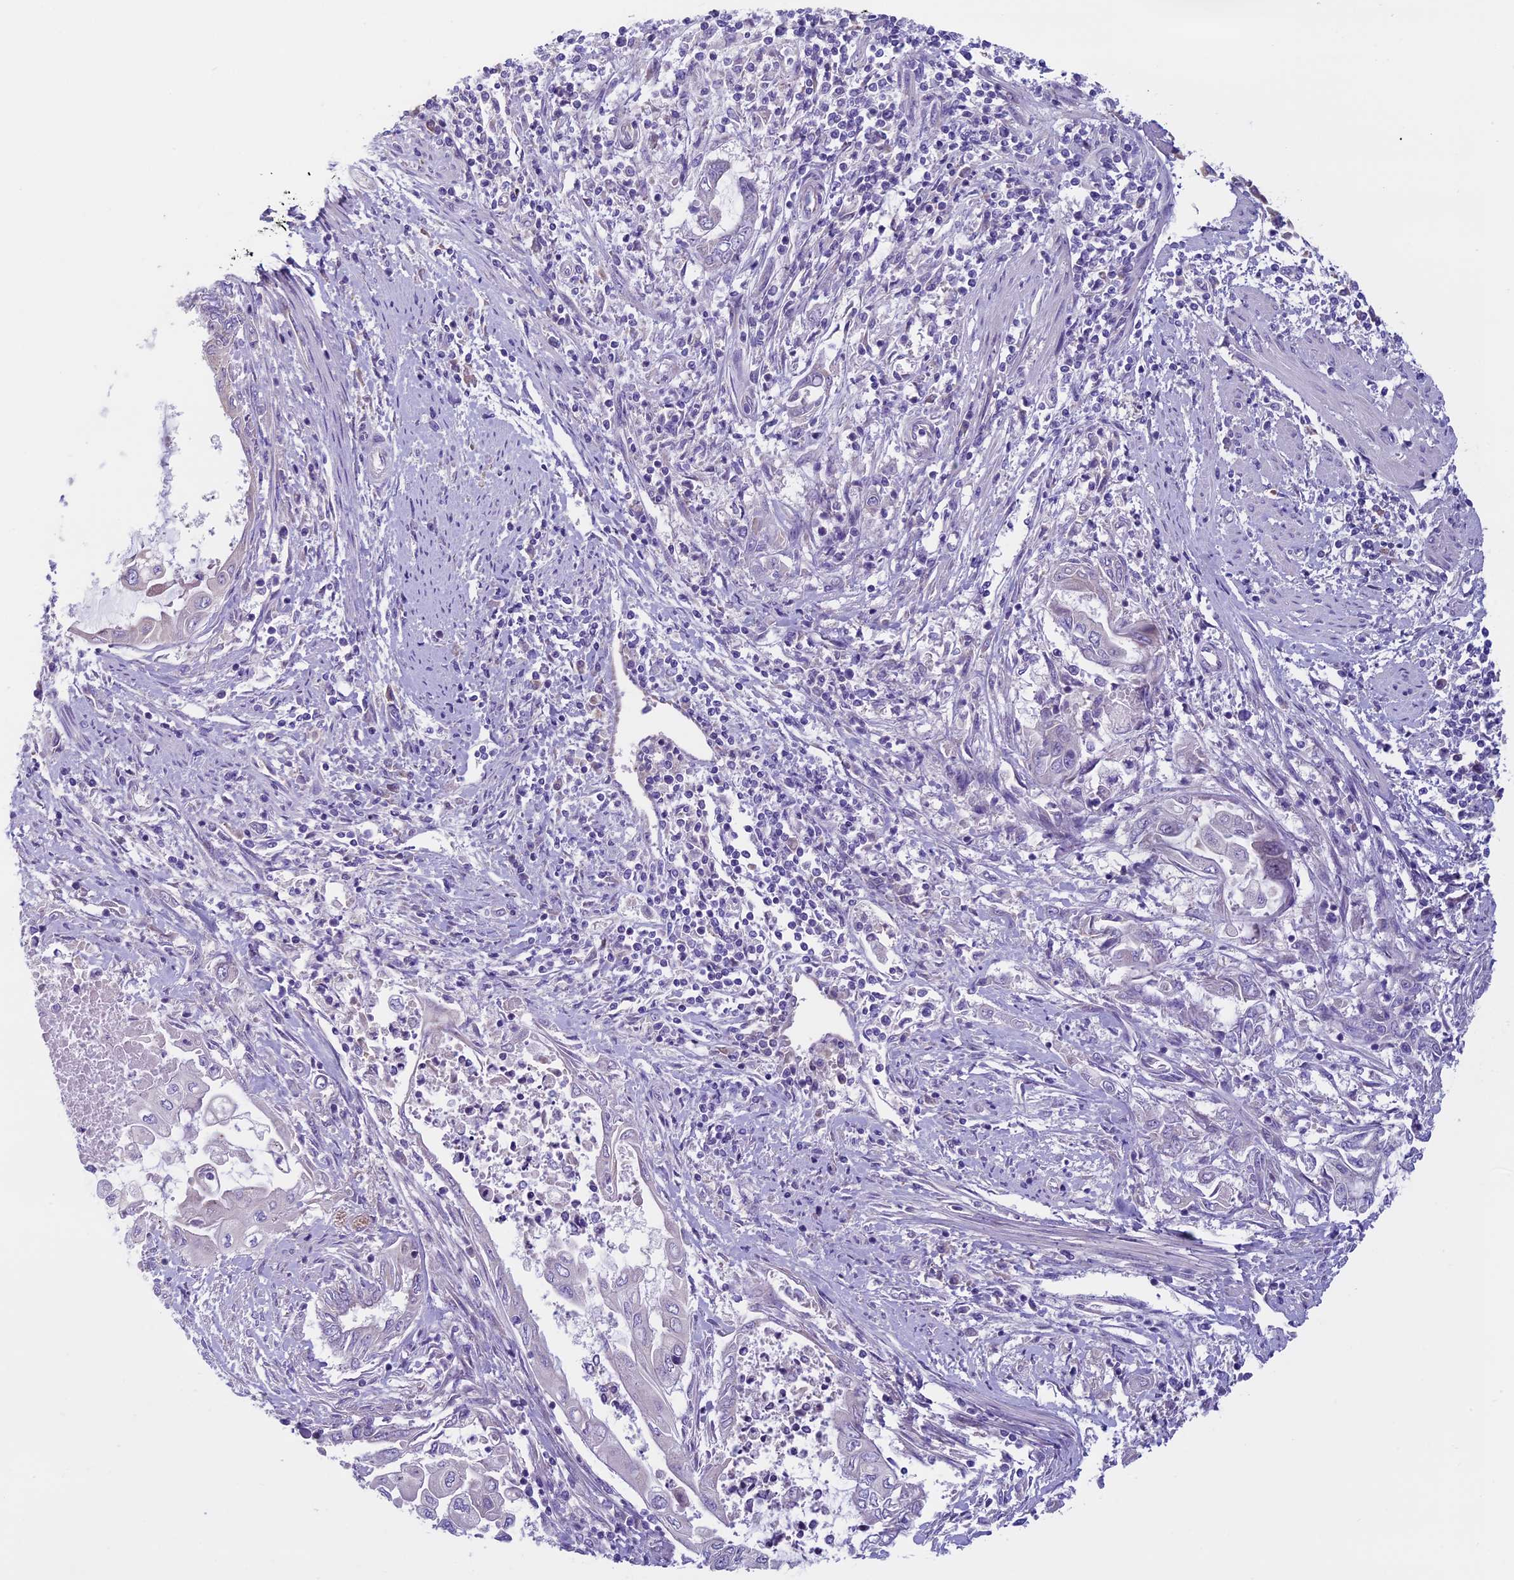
{"staining": {"intensity": "negative", "quantity": "none", "location": "none"}, "tissue": "endometrial cancer", "cell_type": "Tumor cells", "image_type": "cancer", "snomed": [{"axis": "morphology", "description": "Adenocarcinoma, NOS"}, {"axis": "topography", "description": "Uterus"}, {"axis": "topography", "description": "Endometrium"}], "caption": "High power microscopy micrograph of an immunohistochemistry (IHC) histopathology image of endometrial cancer (adenocarcinoma), revealing no significant expression in tumor cells.", "gene": "DCTN5", "patient": {"sex": "female", "age": 70}}